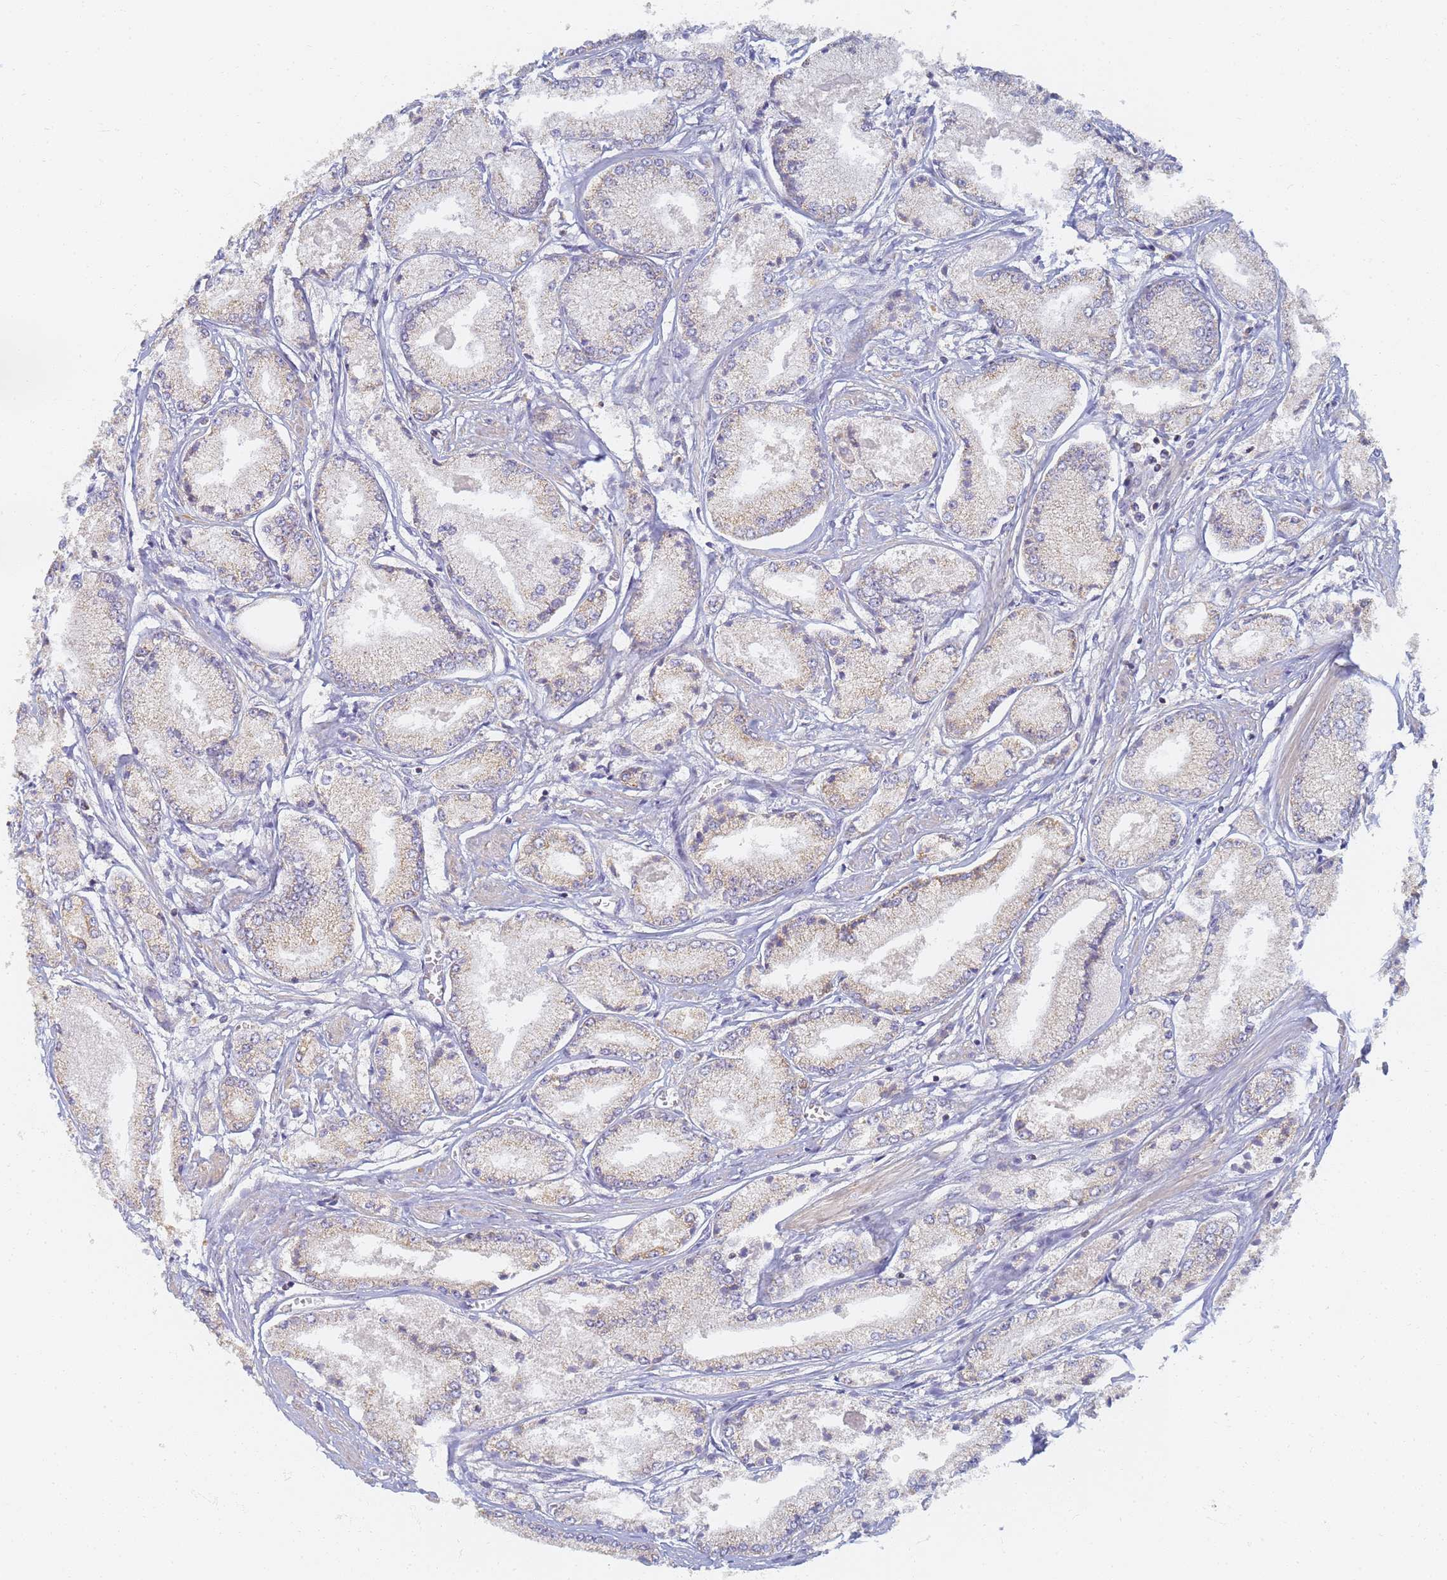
{"staining": {"intensity": "negative", "quantity": "none", "location": "none"}, "tissue": "prostate cancer", "cell_type": "Tumor cells", "image_type": "cancer", "snomed": [{"axis": "morphology", "description": "Adenocarcinoma, Low grade"}, {"axis": "topography", "description": "Prostate"}], "caption": "This is an immunohistochemistry (IHC) photomicrograph of human prostate cancer (low-grade adenocarcinoma). There is no expression in tumor cells.", "gene": "UTP23", "patient": {"sex": "male", "age": 60}}